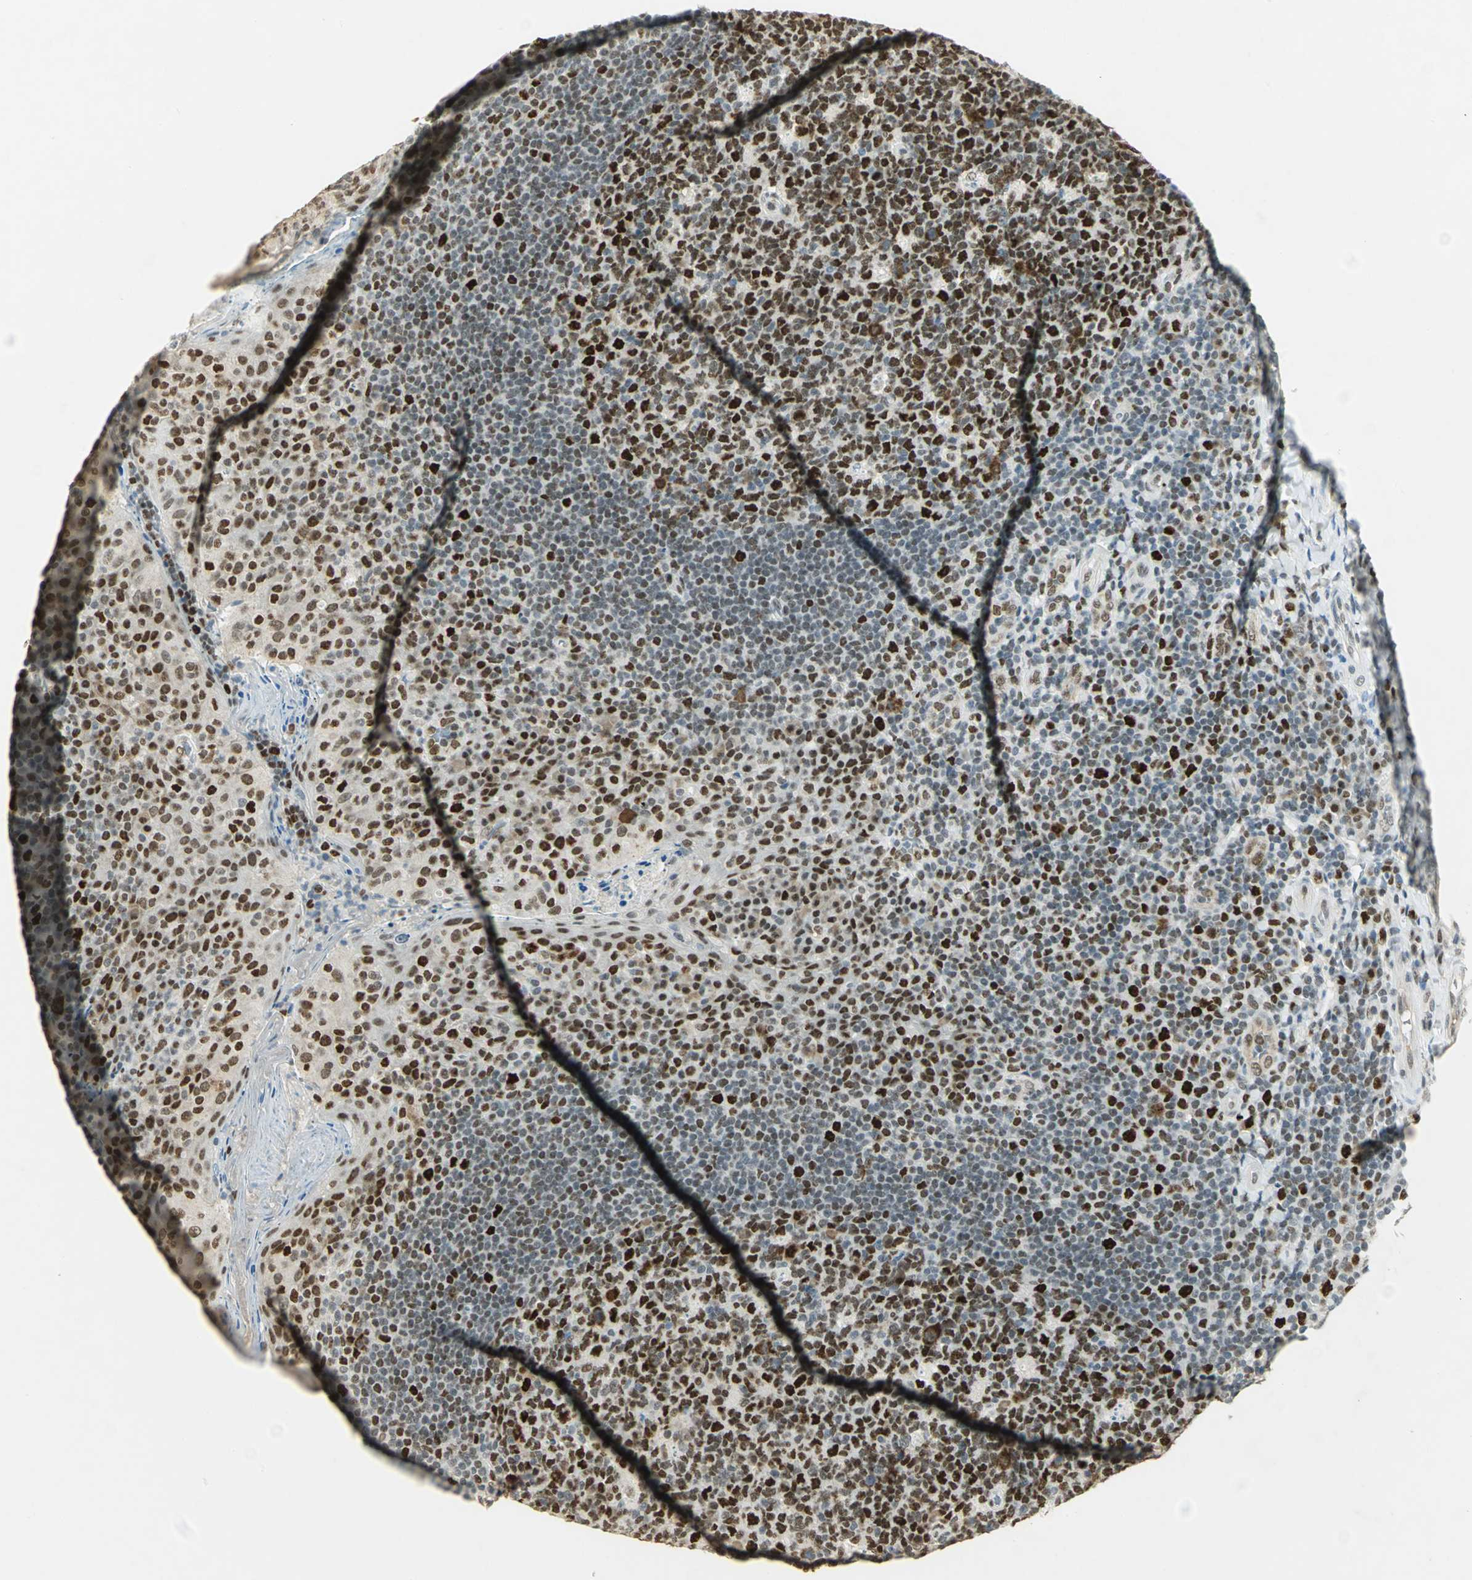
{"staining": {"intensity": "strong", "quantity": ">75%", "location": "nuclear"}, "tissue": "tonsil", "cell_type": "Germinal center cells", "image_type": "normal", "snomed": [{"axis": "morphology", "description": "Normal tissue, NOS"}, {"axis": "topography", "description": "Tonsil"}], "caption": "Tonsil stained for a protein (brown) displays strong nuclear positive expression in about >75% of germinal center cells.", "gene": "AK6", "patient": {"sex": "male", "age": 17}}